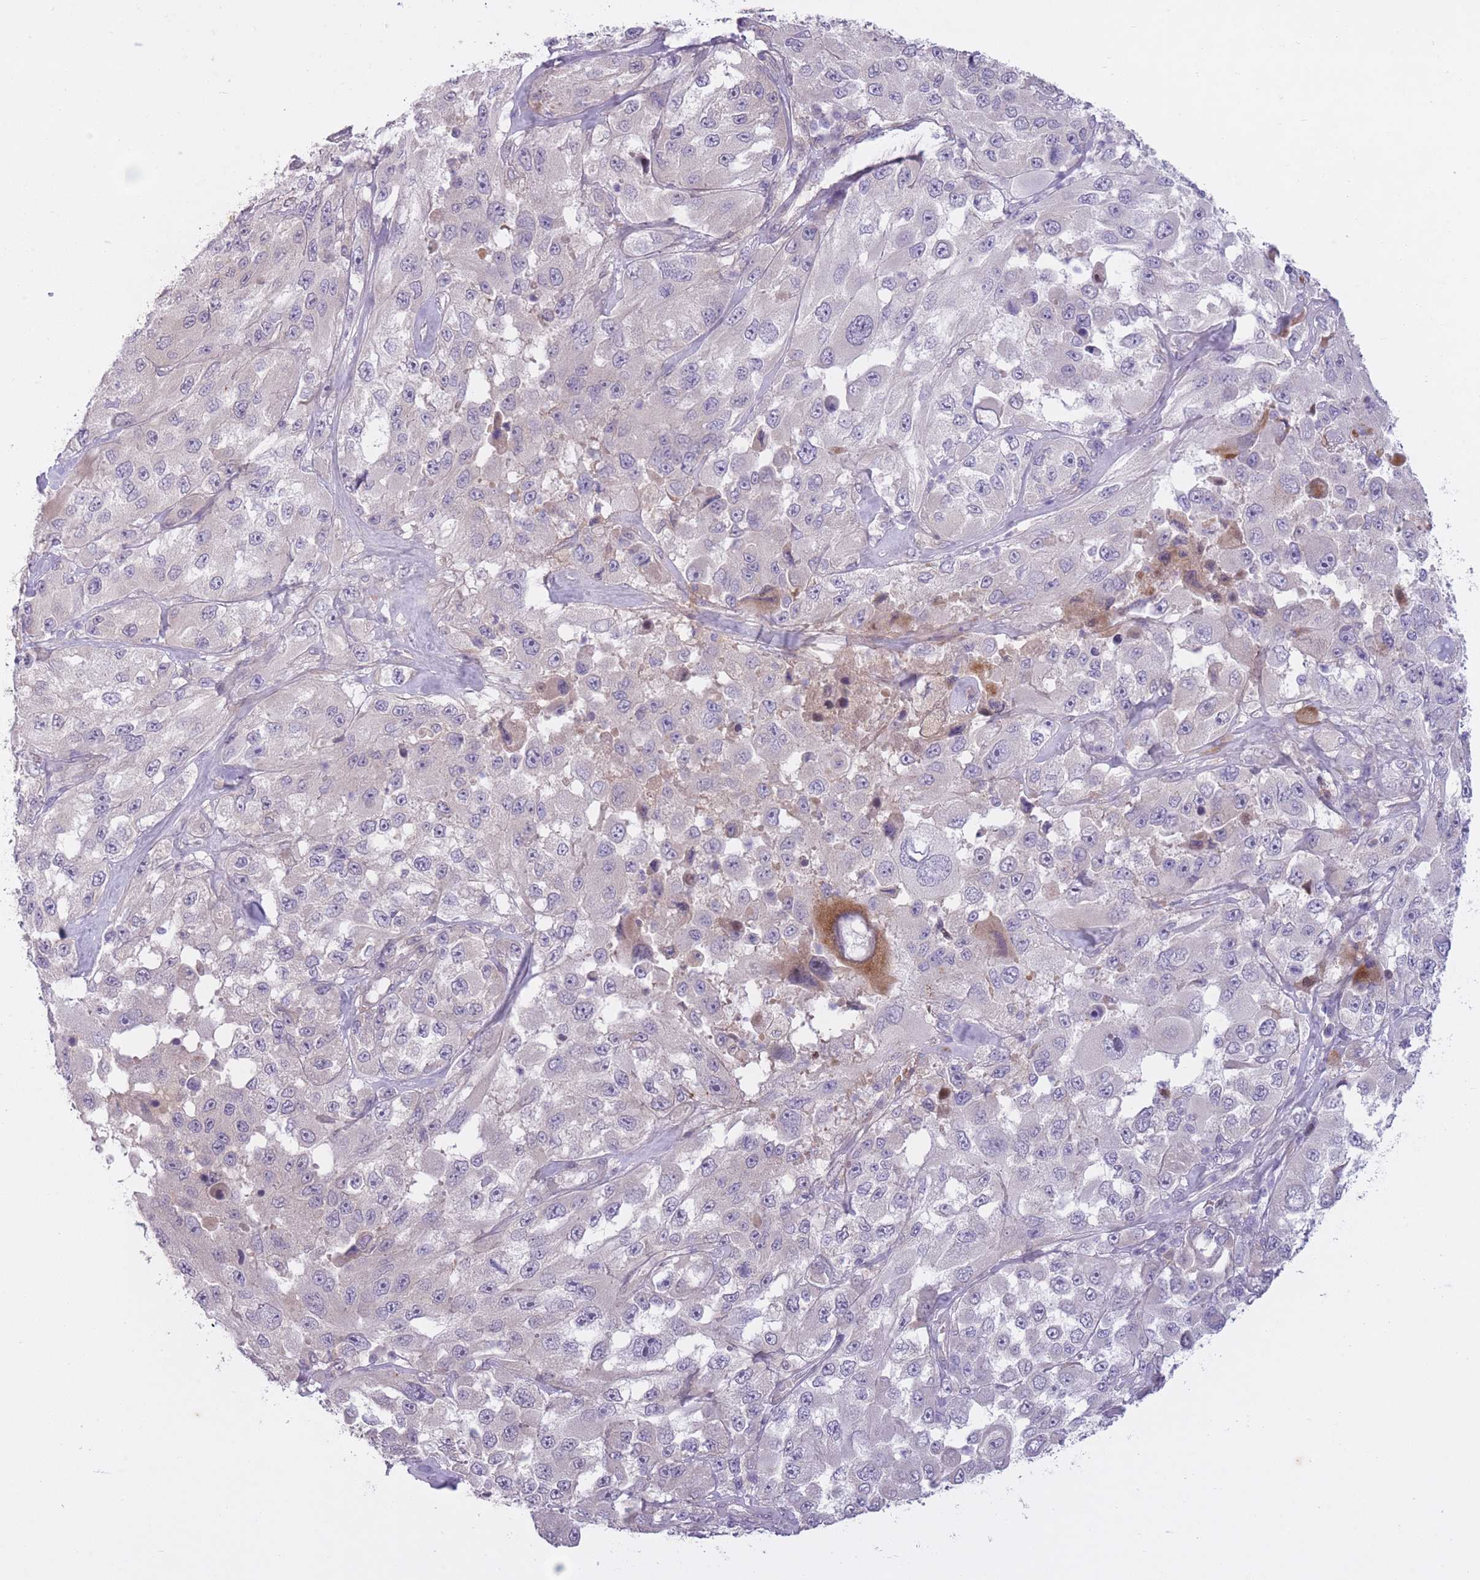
{"staining": {"intensity": "negative", "quantity": "none", "location": "none"}, "tissue": "melanoma", "cell_type": "Tumor cells", "image_type": "cancer", "snomed": [{"axis": "morphology", "description": "Malignant melanoma, Metastatic site"}, {"axis": "topography", "description": "Lymph node"}], "caption": "There is no significant expression in tumor cells of malignant melanoma (metastatic site).", "gene": "ARPIN", "patient": {"sex": "male", "age": 62}}